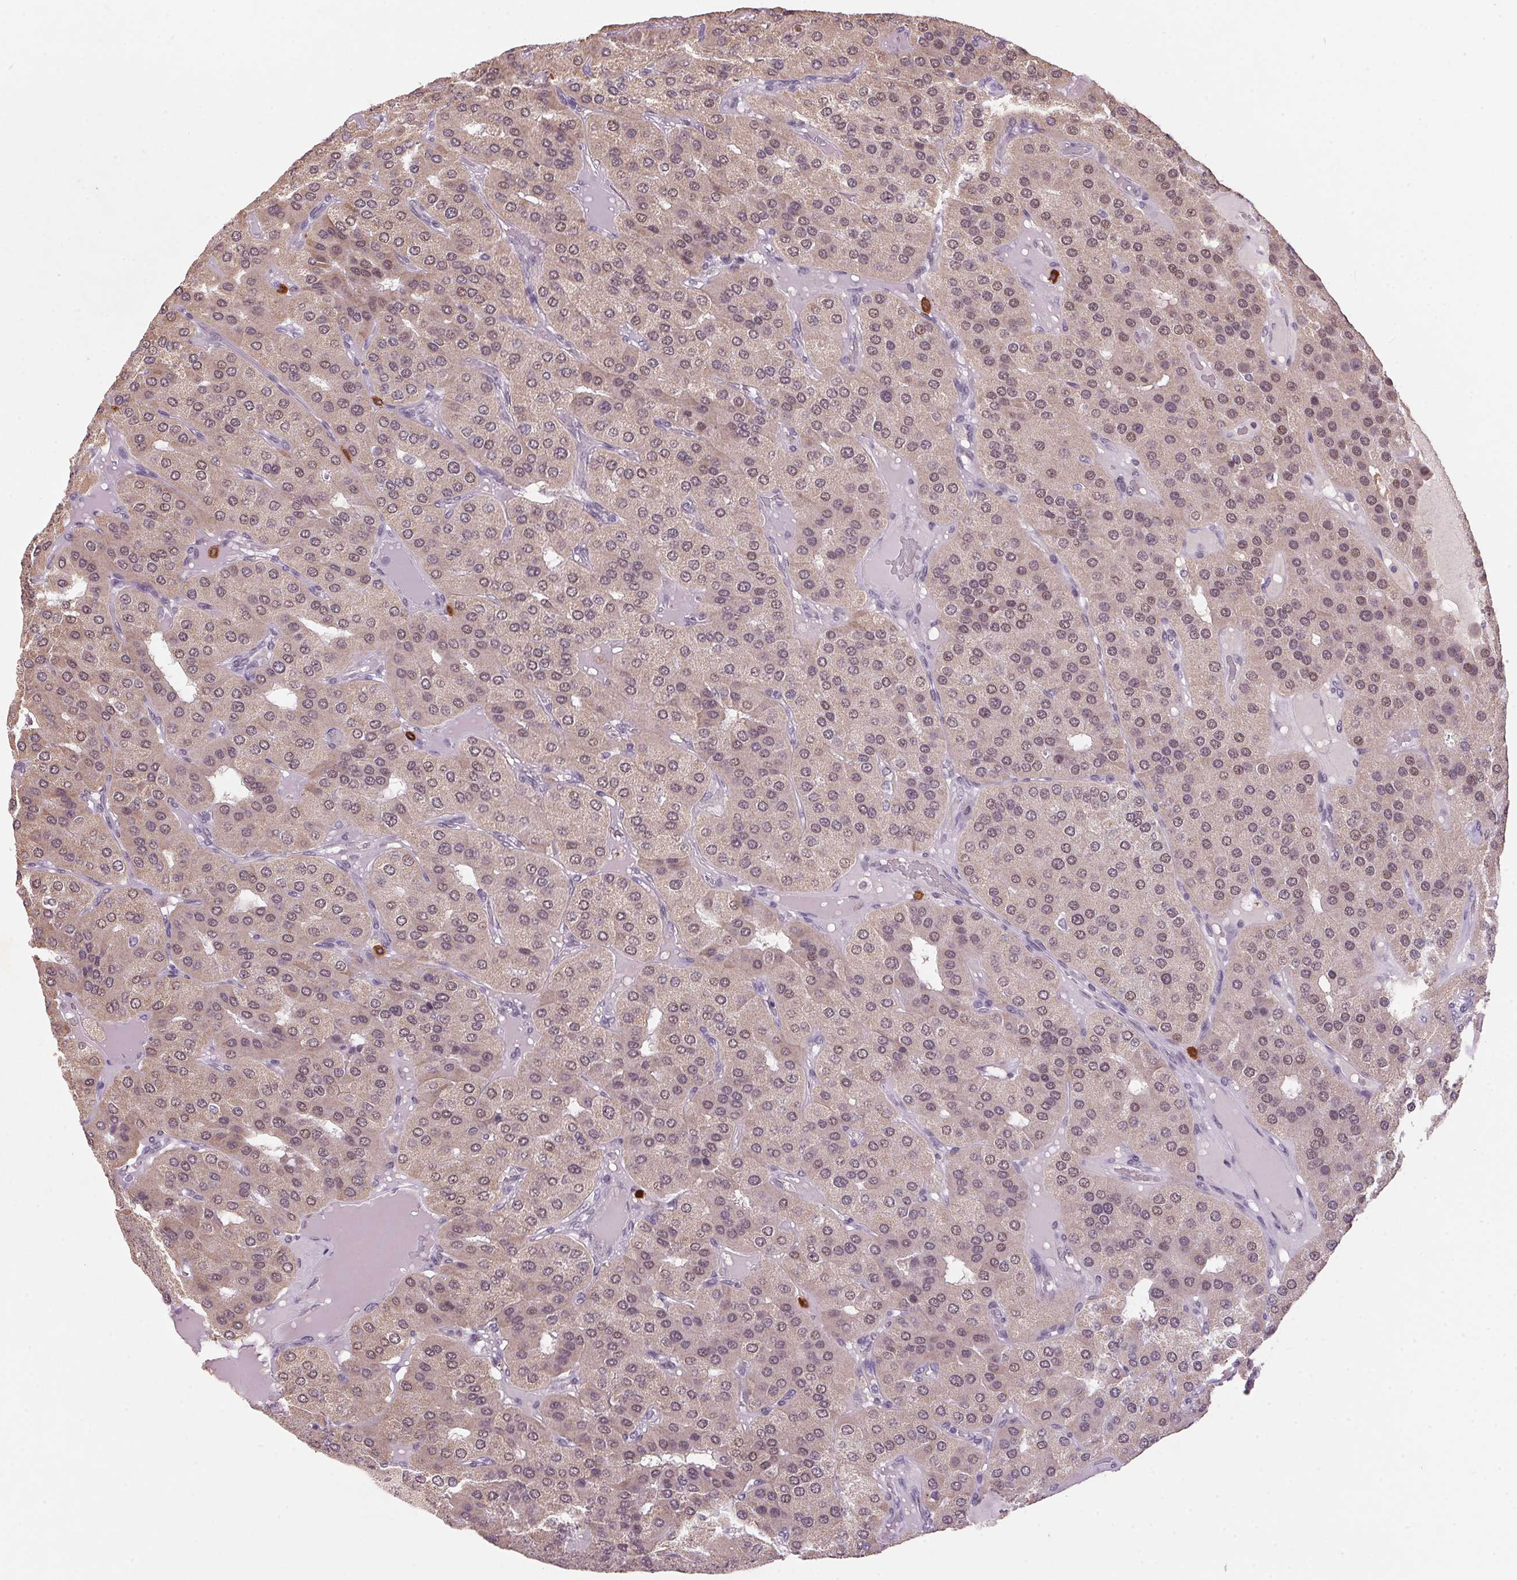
{"staining": {"intensity": "weak", "quantity": ">75%", "location": "cytoplasmic/membranous,nuclear"}, "tissue": "parathyroid gland", "cell_type": "Glandular cells", "image_type": "normal", "snomed": [{"axis": "morphology", "description": "Normal tissue, NOS"}, {"axis": "morphology", "description": "Adenoma, NOS"}, {"axis": "topography", "description": "Parathyroid gland"}], "caption": "Weak cytoplasmic/membranous,nuclear positivity is identified in approximately >75% of glandular cells in benign parathyroid gland. (brown staining indicates protein expression, while blue staining denotes nuclei).", "gene": "ZBTB4", "patient": {"sex": "female", "age": 86}}